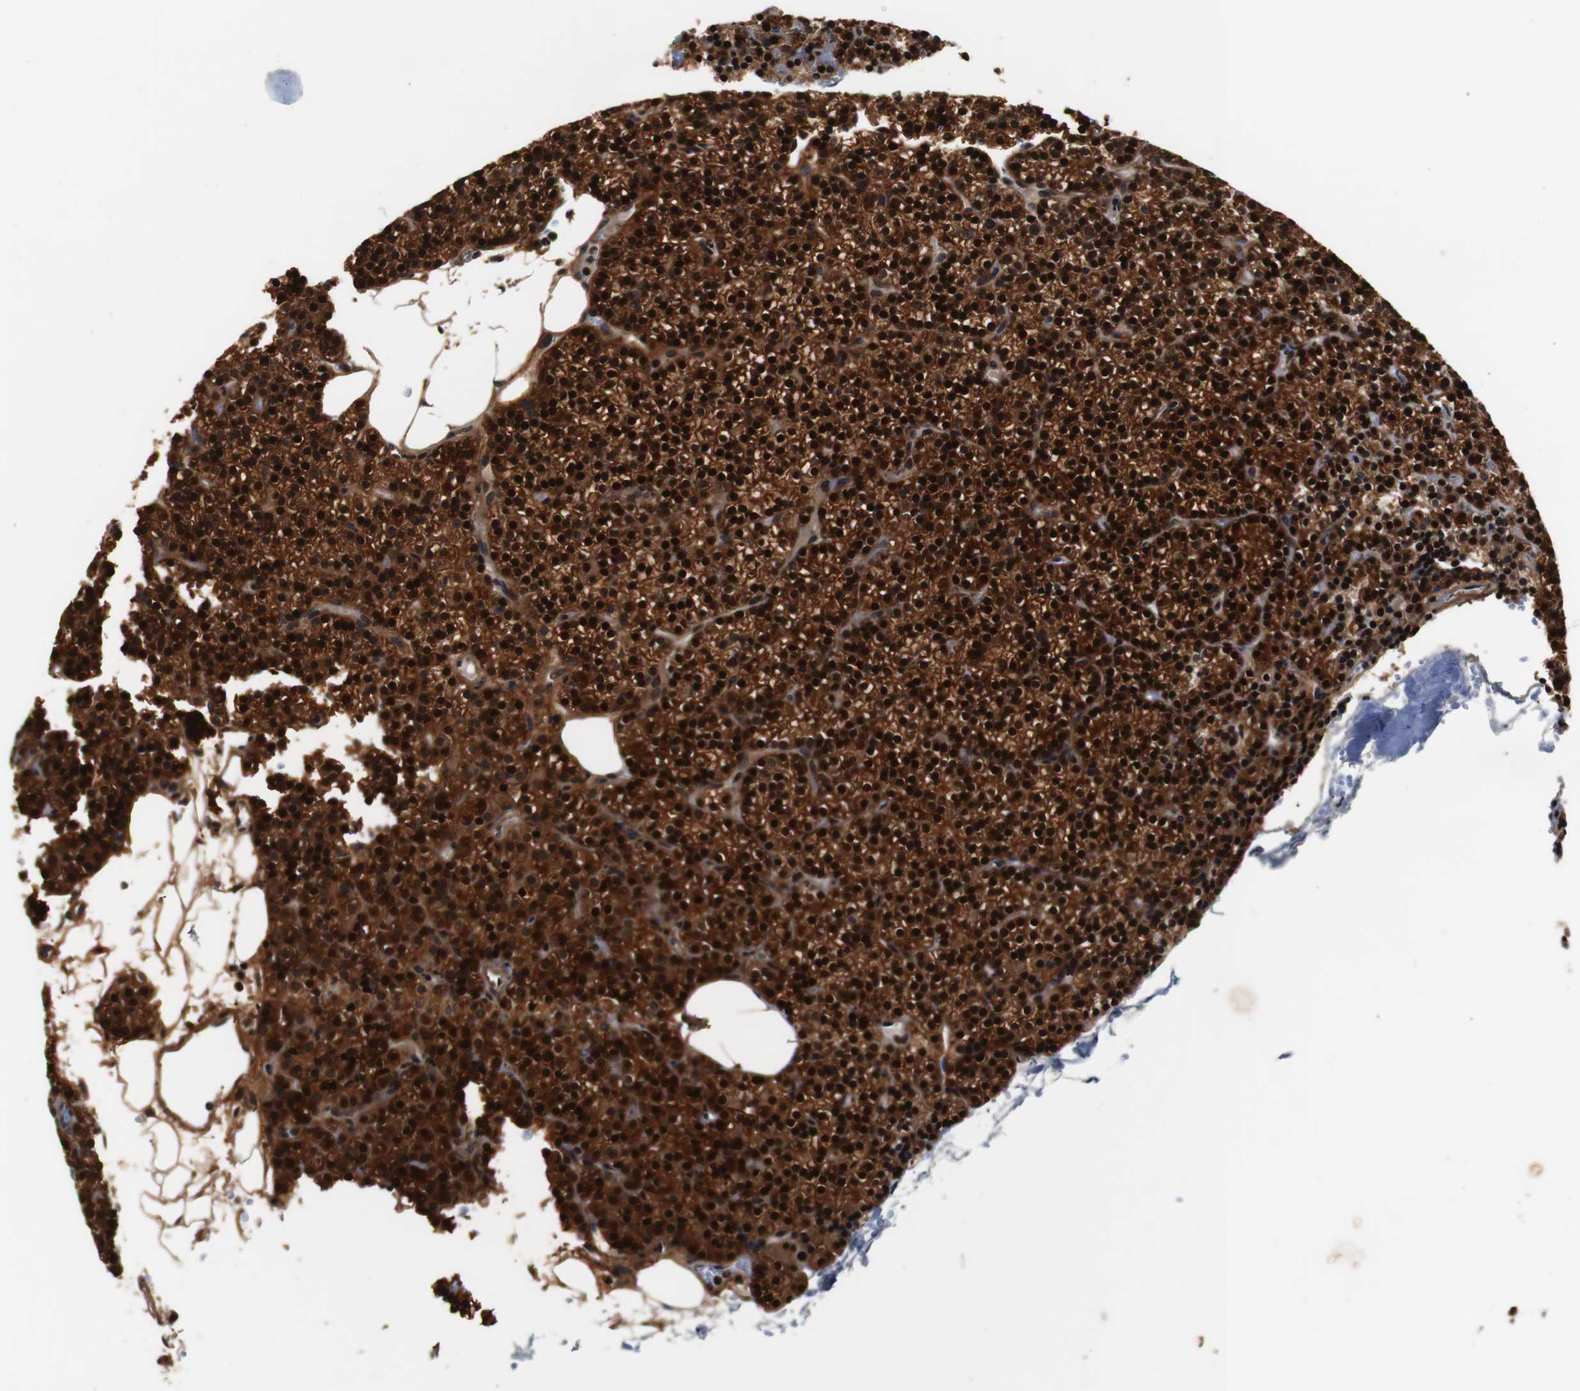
{"staining": {"intensity": "strong", "quantity": ">75%", "location": "cytoplasmic/membranous,nuclear"}, "tissue": "parathyroid gland", "cell_type": "Glandular cells", "image_type": "normal", "snomed": [{"axis": "morphology", "description": "Normal tissue, NOS"}, {"axis": "morphology", "description": "Hyperplasia, NOS"}, {"axis": "topography", "description": "Parathyroid gland"}], "caption": "Immunohistochemistry (DAB (3,3'-diaminobenzidine)) staining of unremarkable human parathyroid gland exhibits strong cytoplasmic/membranous,nuclear protein expression in about >75% of glandular cells.", "gene": "LRP4", "patient": {"sex": "male", "age": 44}}